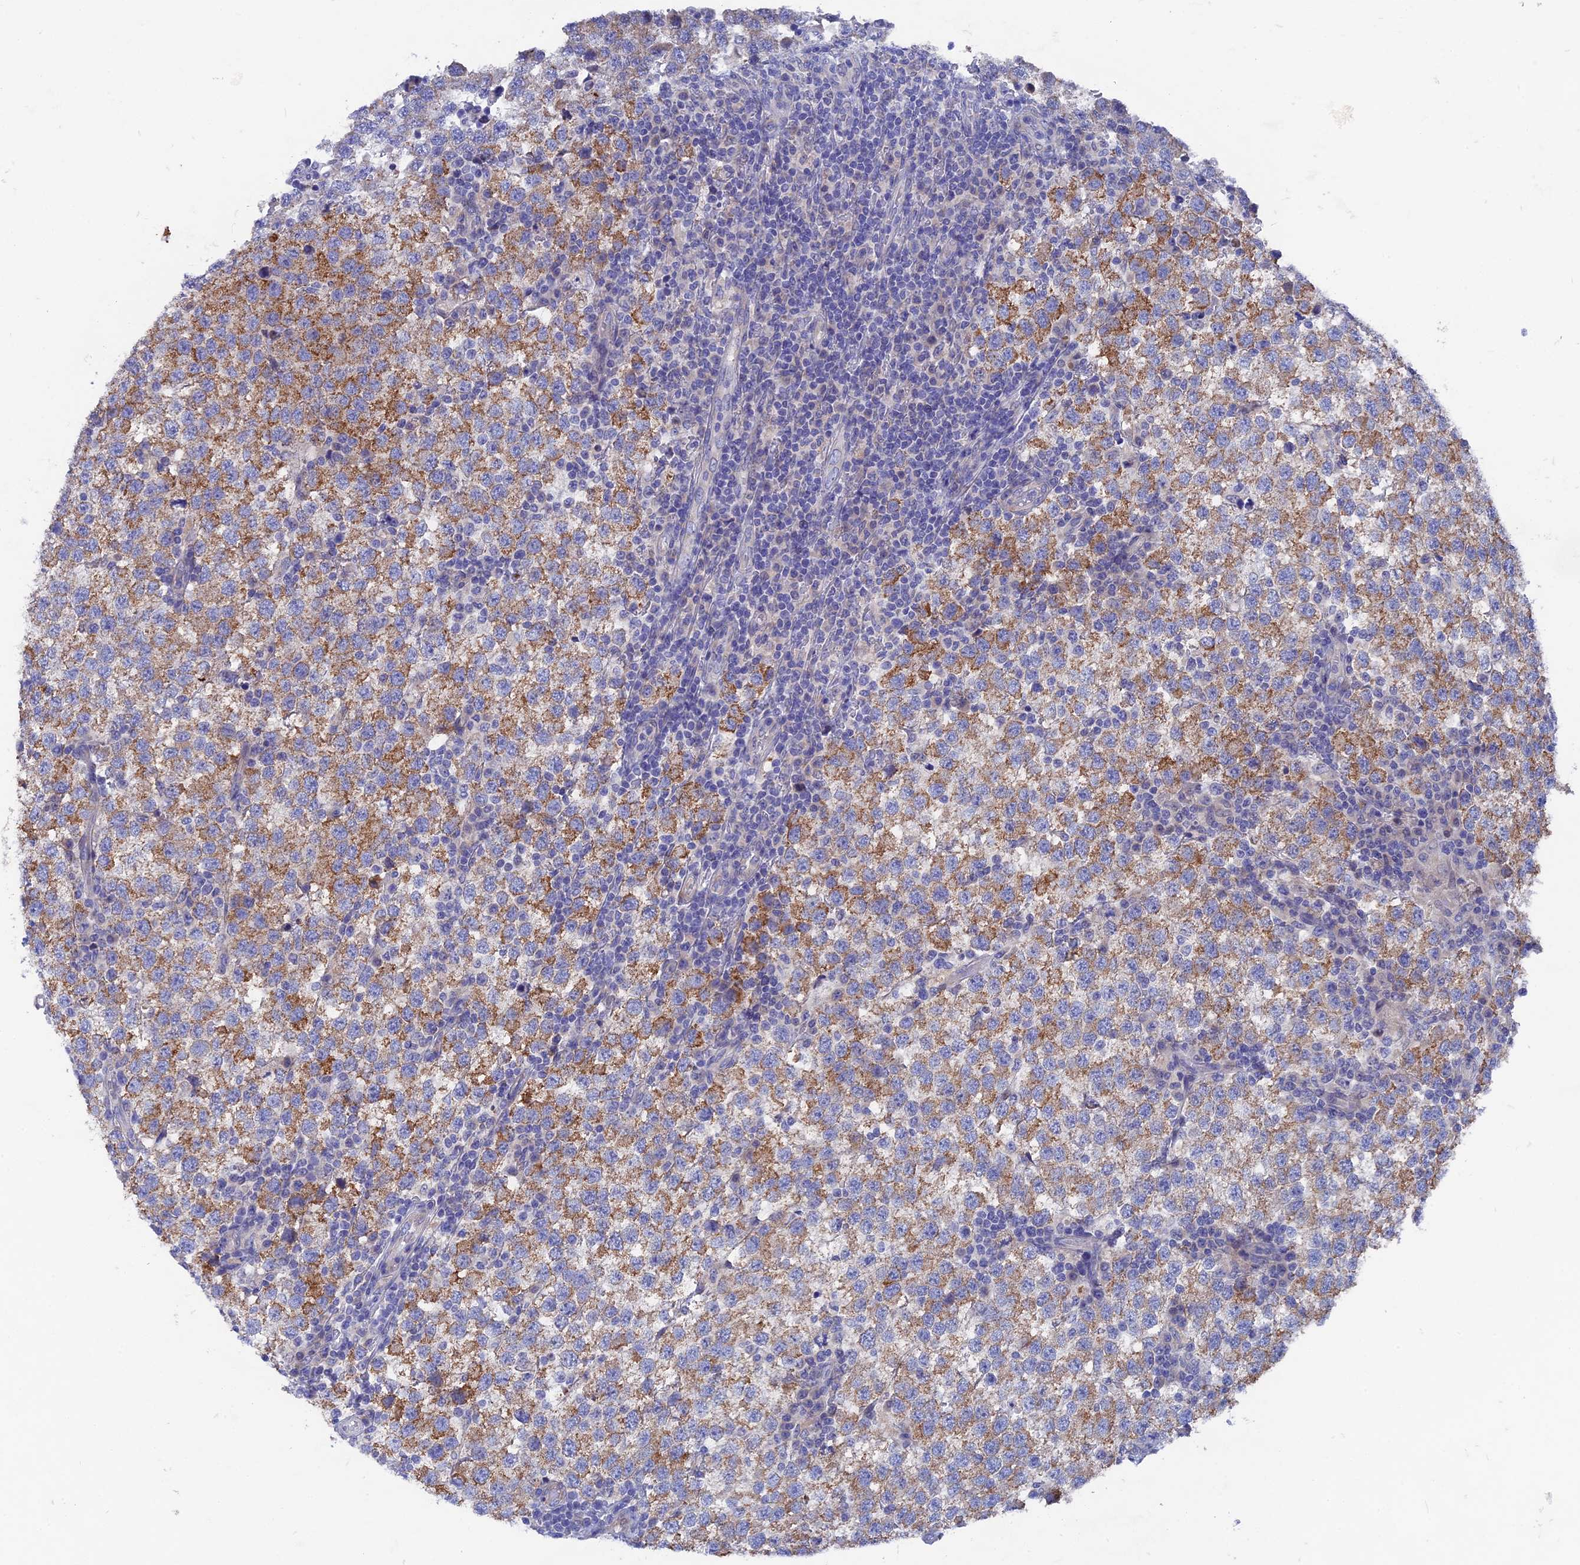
{"staining": {"intensity": "moderate", "quantity": ">75%", "location": "cytoplasmic/membranous"}, "tissue": "testis cancer", "cell_type": "Tumor cells", "image_type": "cancer", "snomed": [{"axis": "morphology", "description": "Seminoma, NOS"}, {"axis": "topography", "description": "Testis"}], "caption": "Human testis cancer stained with a protein marker exhibits moderate staining in tumor cells.", "gene": "AK4", "patient": {"sex": "male", "age": 34}}